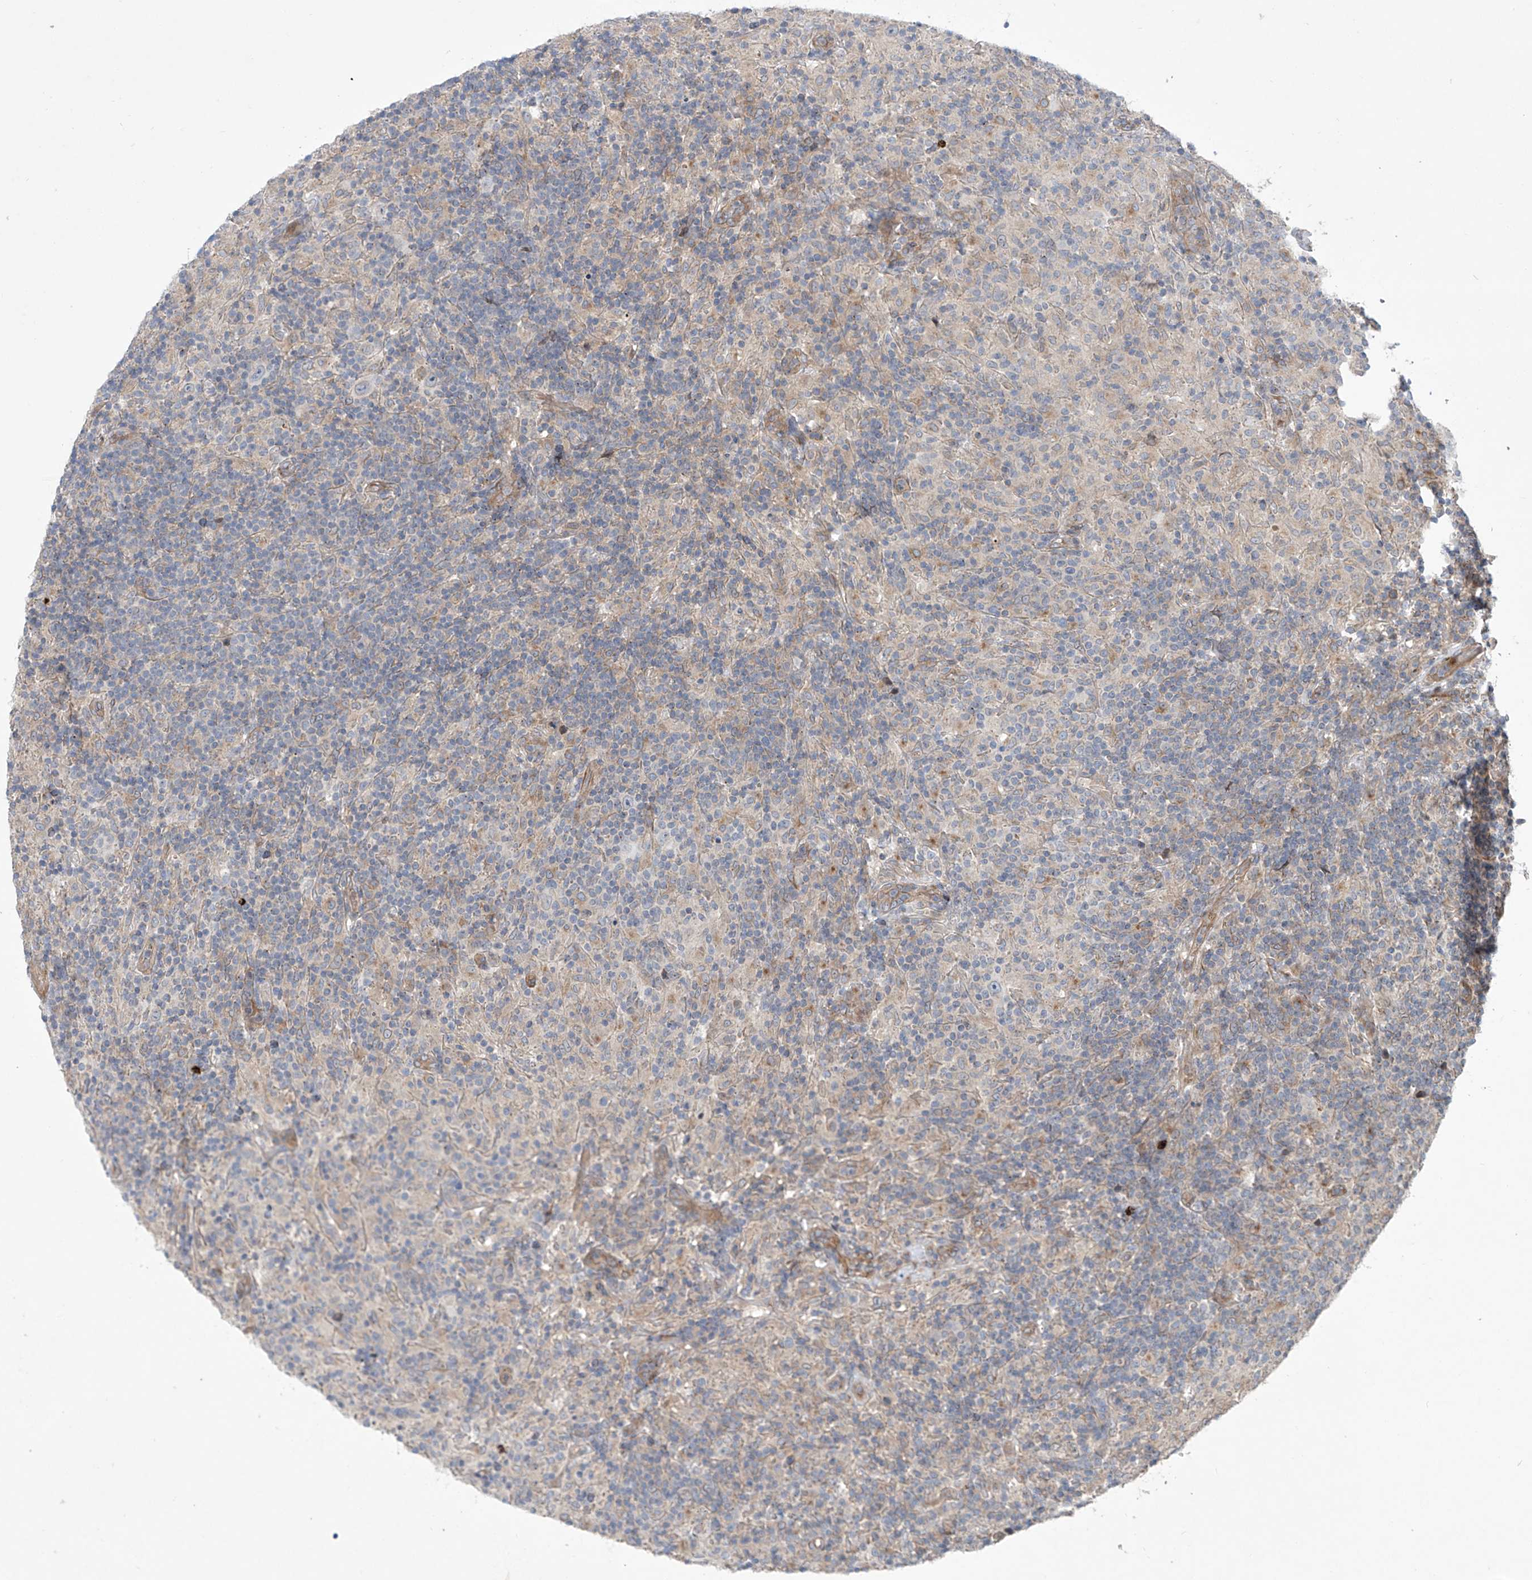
{"staining": {"intensity": "negative", "quantity": "none", "location": "none"}, "tissue": "lymphoma", "cell_type": "Tumor cells", "image_type": "cancer", "snomed": [{"axis": "morphology", "description": "Hodgkin's disease, NOS"}, {"axis": "topography", "description": "Lymph node"}], "caption": "Micrograph shows no protein staining in tumor cells of lymphoma tissue.", "gene": "KLC4", "patient": {"sex": "male", "age": 70}}